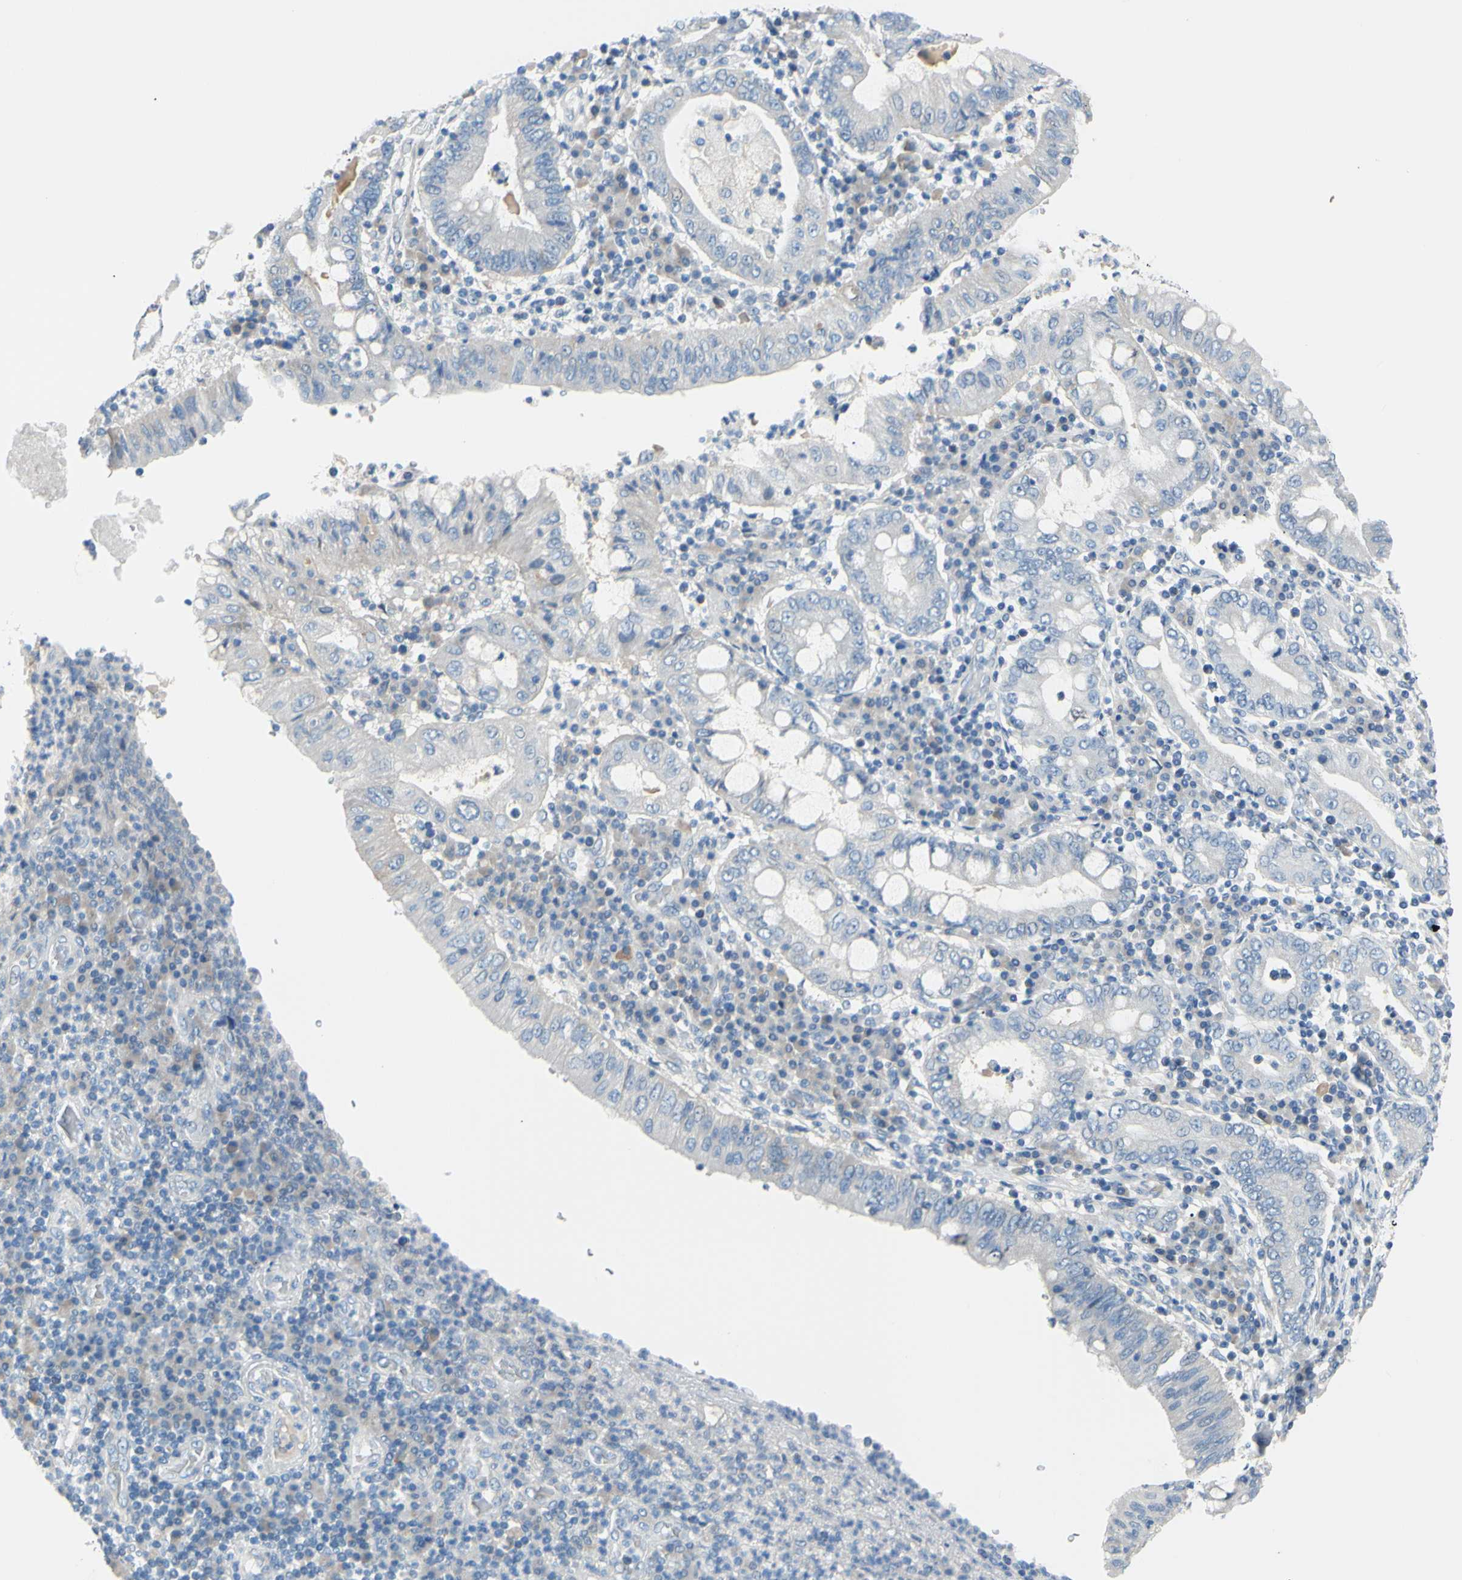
{"staining": {"intensity": "negative", "quantity": "none", "location": "none"}, "tissue": "stomach cancer", "cell_type": "Tumor cells", "image_type": "cancer", "snomed": [{"axis": "morphology", "description": "Normal tissue, NOS"}, {"axis": "morphology", "description": "Adenocarcinoma, NOS"}, {"axis": "topography", "description": "Esophagus"}, {"axis": "topography", "description": "Stomach, upper"}, {"axis": "topography", "description": "Peripheral nerve tissue"}], "caption": "Tumor cells are negative for protein expression in human stomach cancer.", "gene": "SLC1A2", "patient": {"sex": "male", "age": 62}}